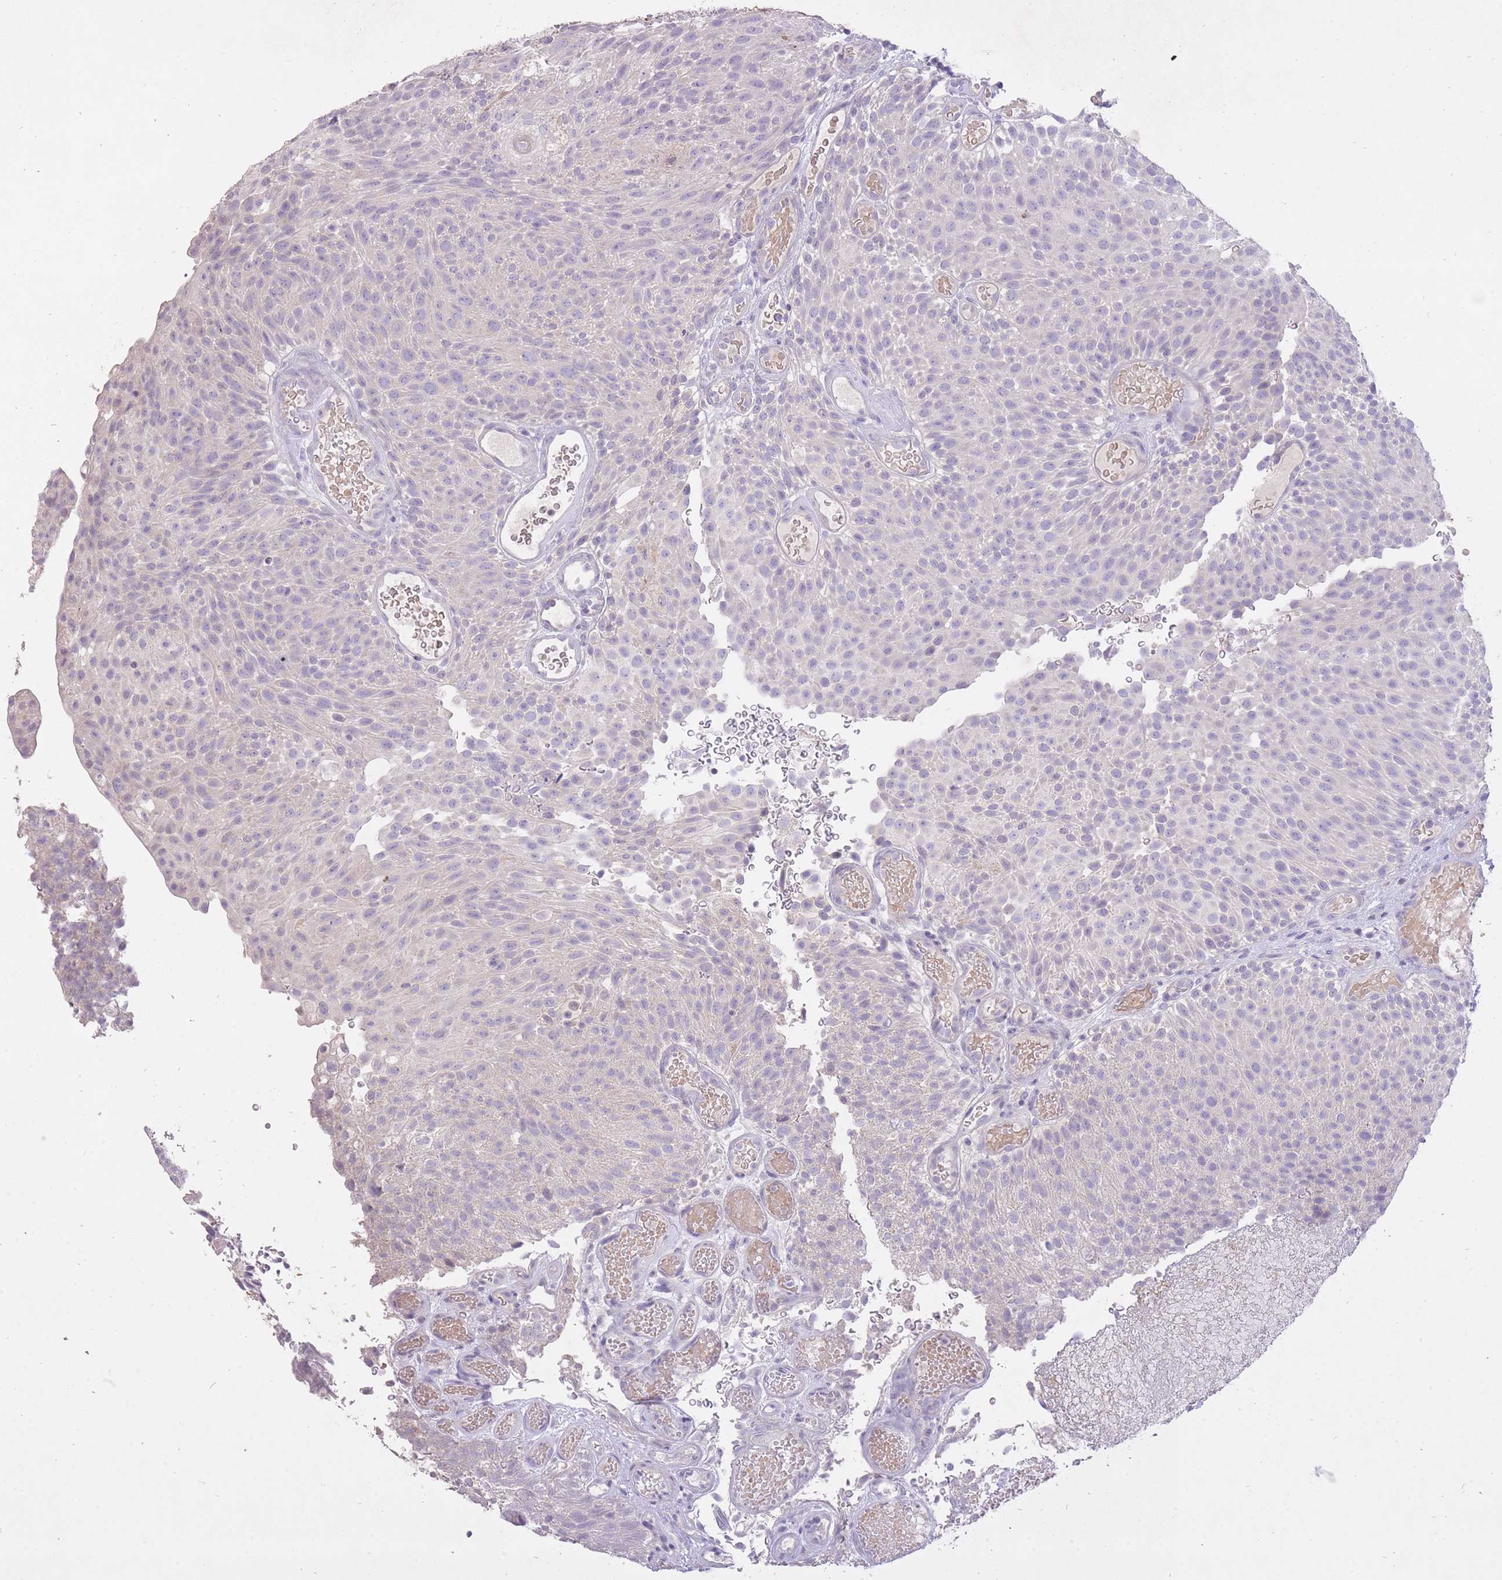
{"staining": {"intensity": "negative", "quantity": "none", "location": "none"}, "tissue": "urothelial cancer", "cell_type": "Tumor cells", "image_type": "cancer", "snomed": [{"axis": "morphology", "description": "Urothelial carcinoma, Low grade"}, {"axis": "topography", "description": "Urinary bladder"}], "caption": "Immunohistochemical staining of human urothelial cancer exhibits no significant positivity in tumor cells.", "gene": "FRG2C", "patient": {"sex": "male", "age": 78}}